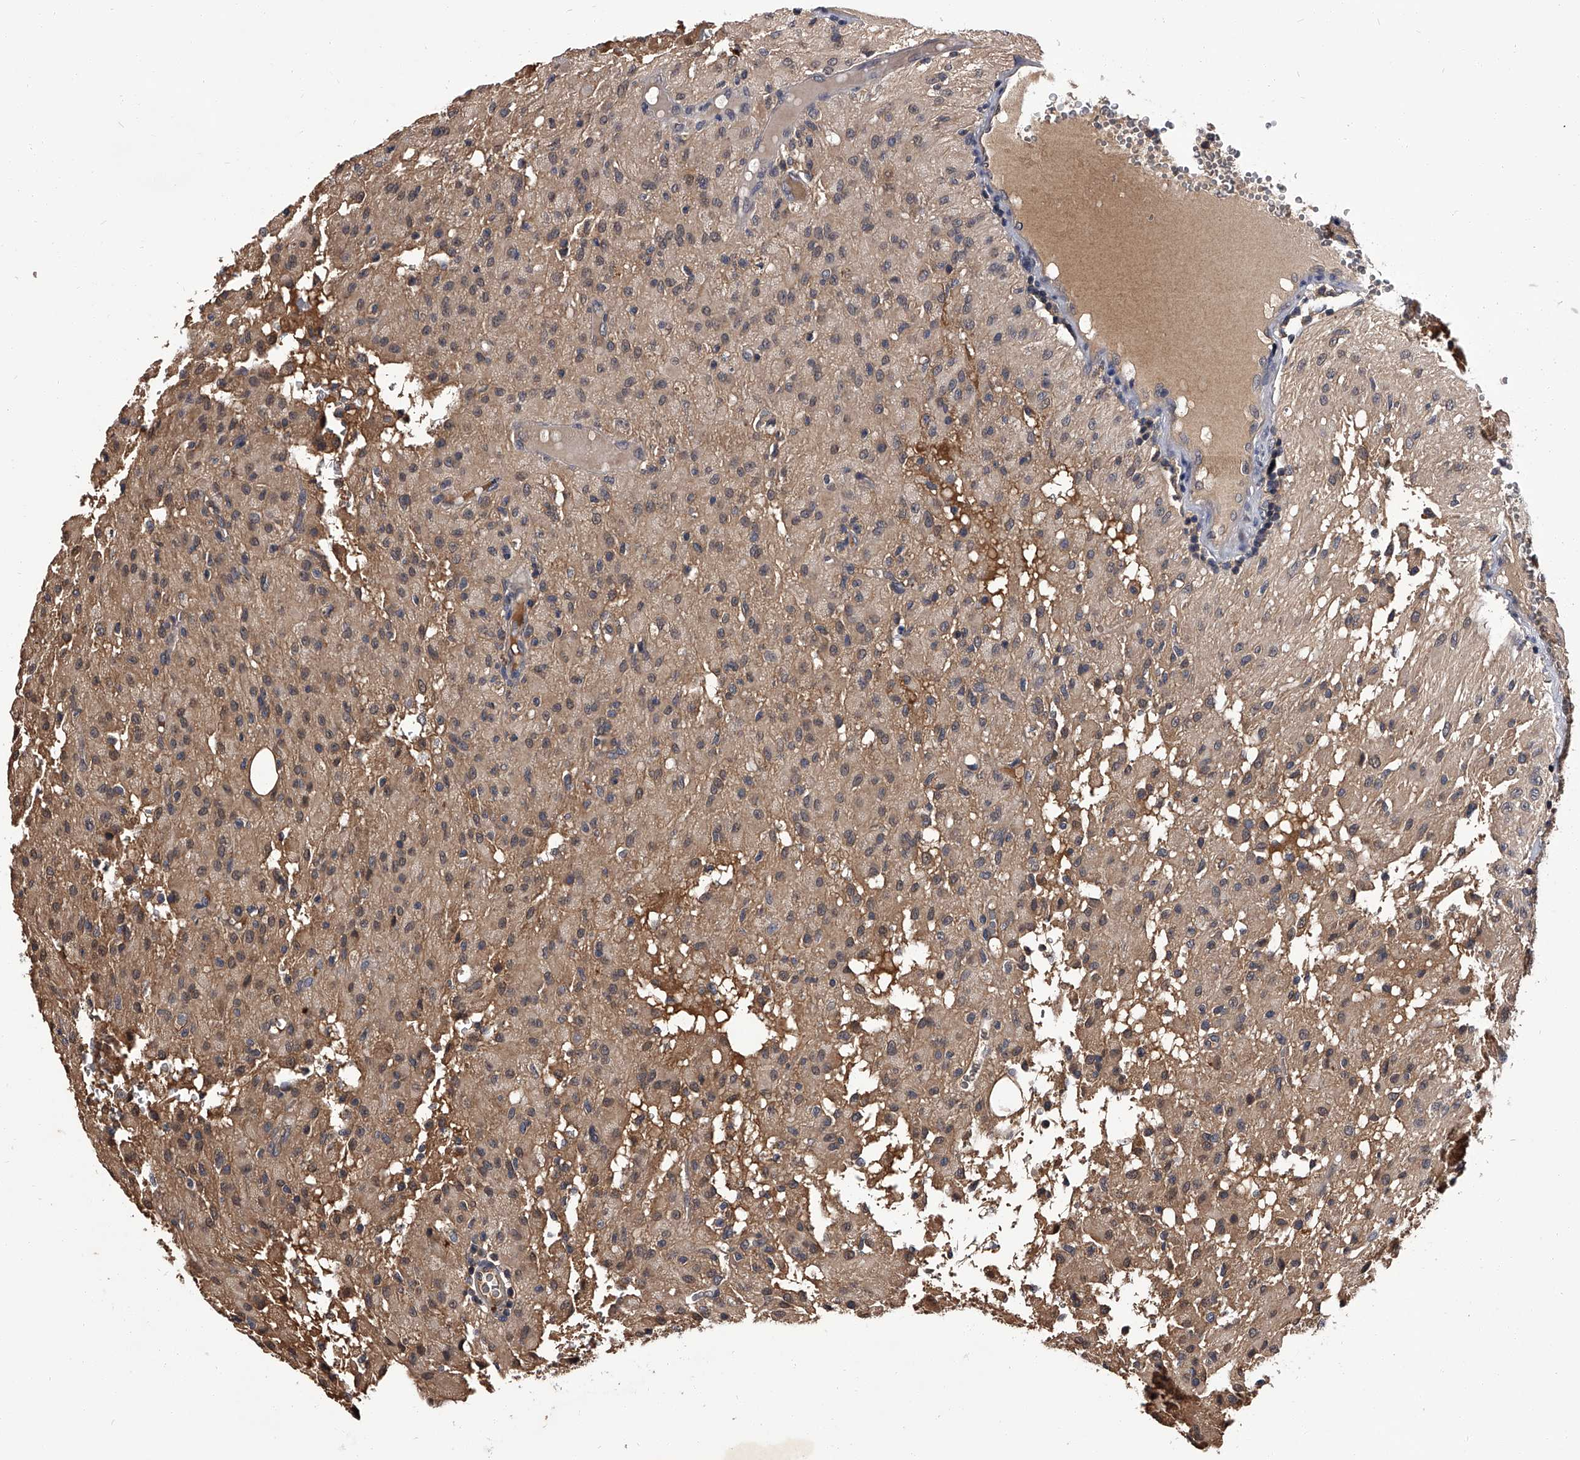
{"staining": {"intensity": "weak", "quantity": ">75%", "location": "cytoplasmic/membranous,nuclear"}, "tissue": "glioma", "cell_type": "Tumor cells", "image_type": "cancer", "snomed": [{"axis": "morphology", "description": "Glioma, malignant, High grade"}, {"axis": "topography", "description": "Brain"}], "caption": "The image exhibits immunohistochemical staining of malignant glioma (high-grade). There is weak cytoplasmic/membranous and nuclear expression is present in about >75% of tumor cells.", "gene": "SLC18B1", "patient": {"sex": "female", "age": 59}}